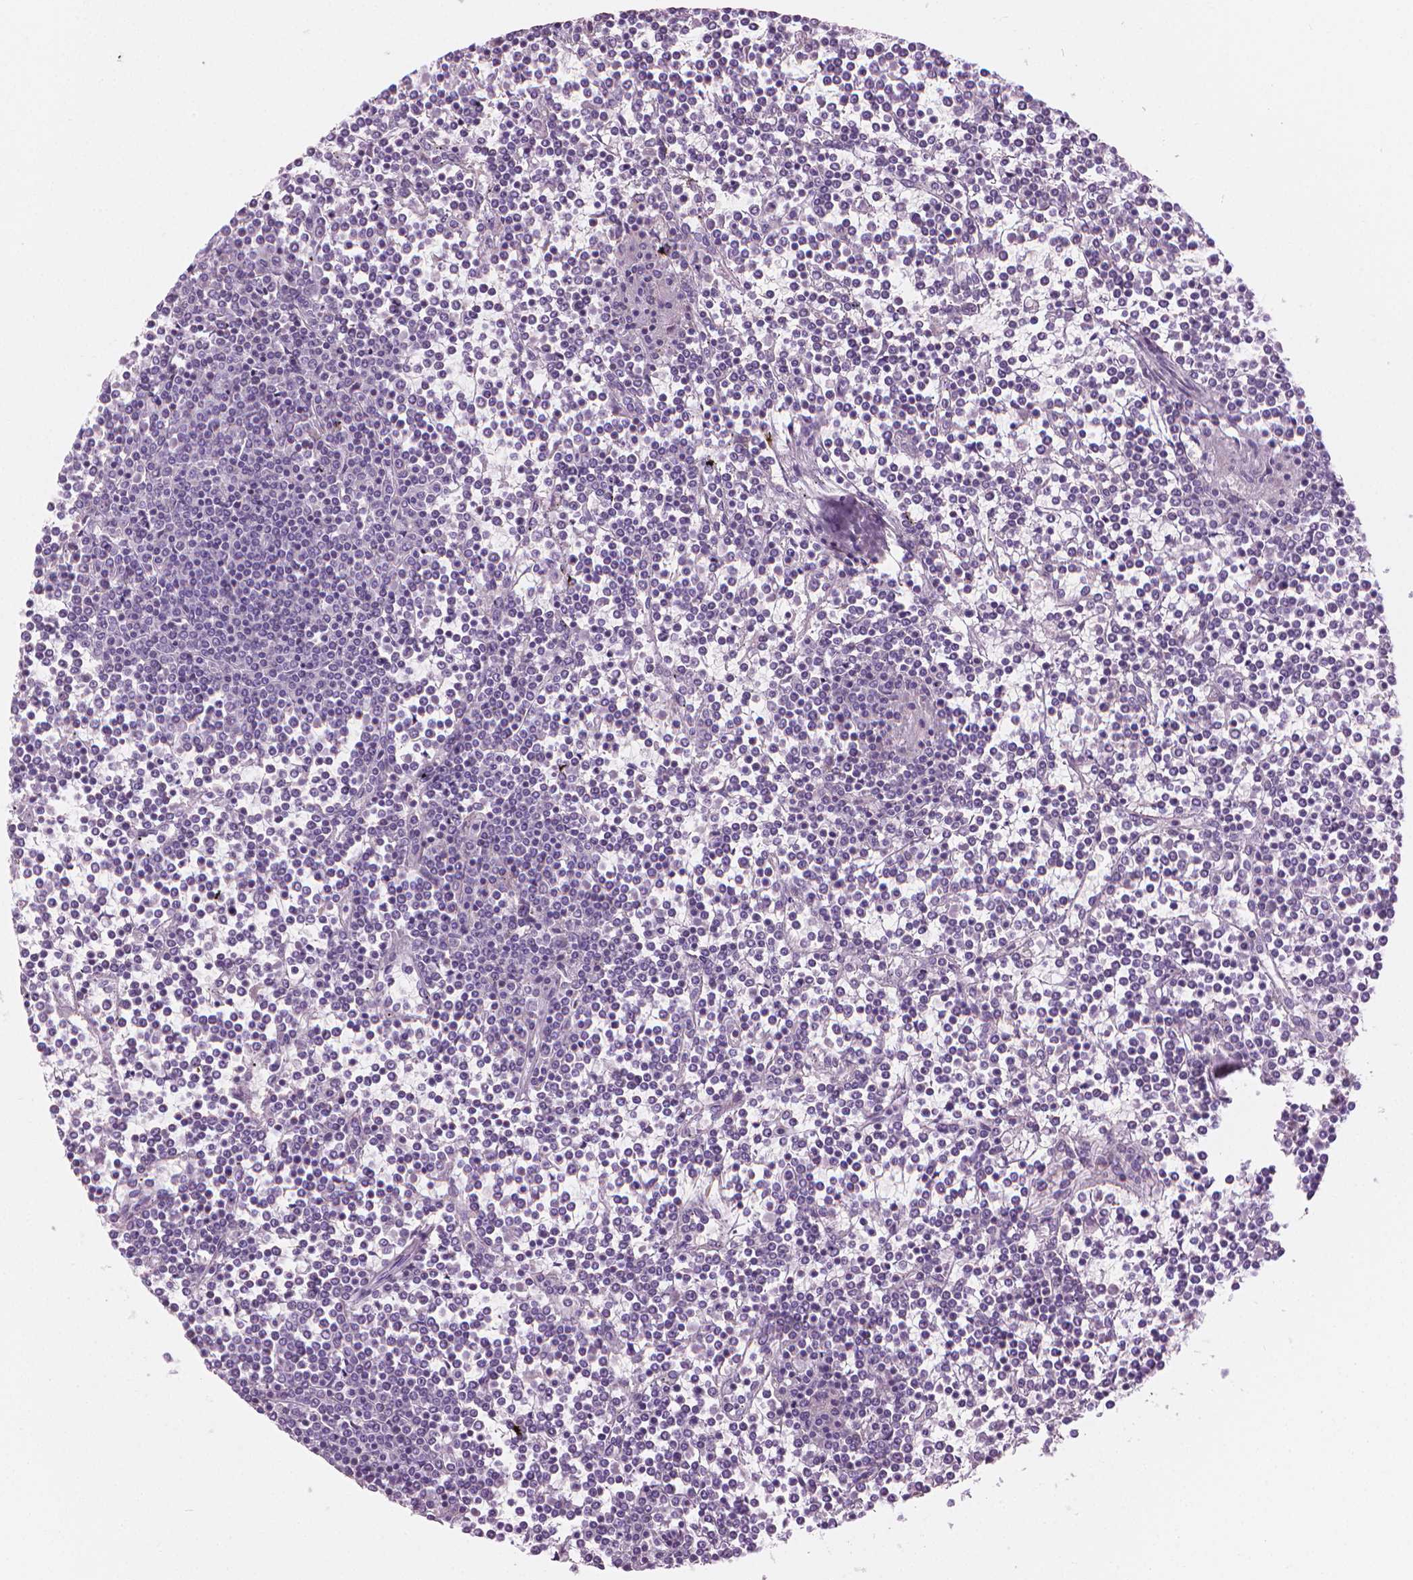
{"staining": {"intensity": "negative", "quantity": "none", "location": "none"}, "tissue": "lymphoma", "cell_type": "Tumor cells", "image_type": "cancer", "snomed": [{"axis": "morphology", "description": "Malignant lymphoma, non-Hodgkin's type, Low grade"}, {"axis": "topography", "description": "Spleen"}], "caption": "Protein analysis of low-grade malignant lymphoma, non-Hodgkin's type shows no significant staining in tumor cells. The staining was performed using DAB (3,3'-diaminobenzidine) to visualize the protein expression in brown, while the nuclei were stained in blue with hematoxylin (Magnification: 20x).", "gene": "CFAP126", "patient": {"sex": "female", "age": 19}}